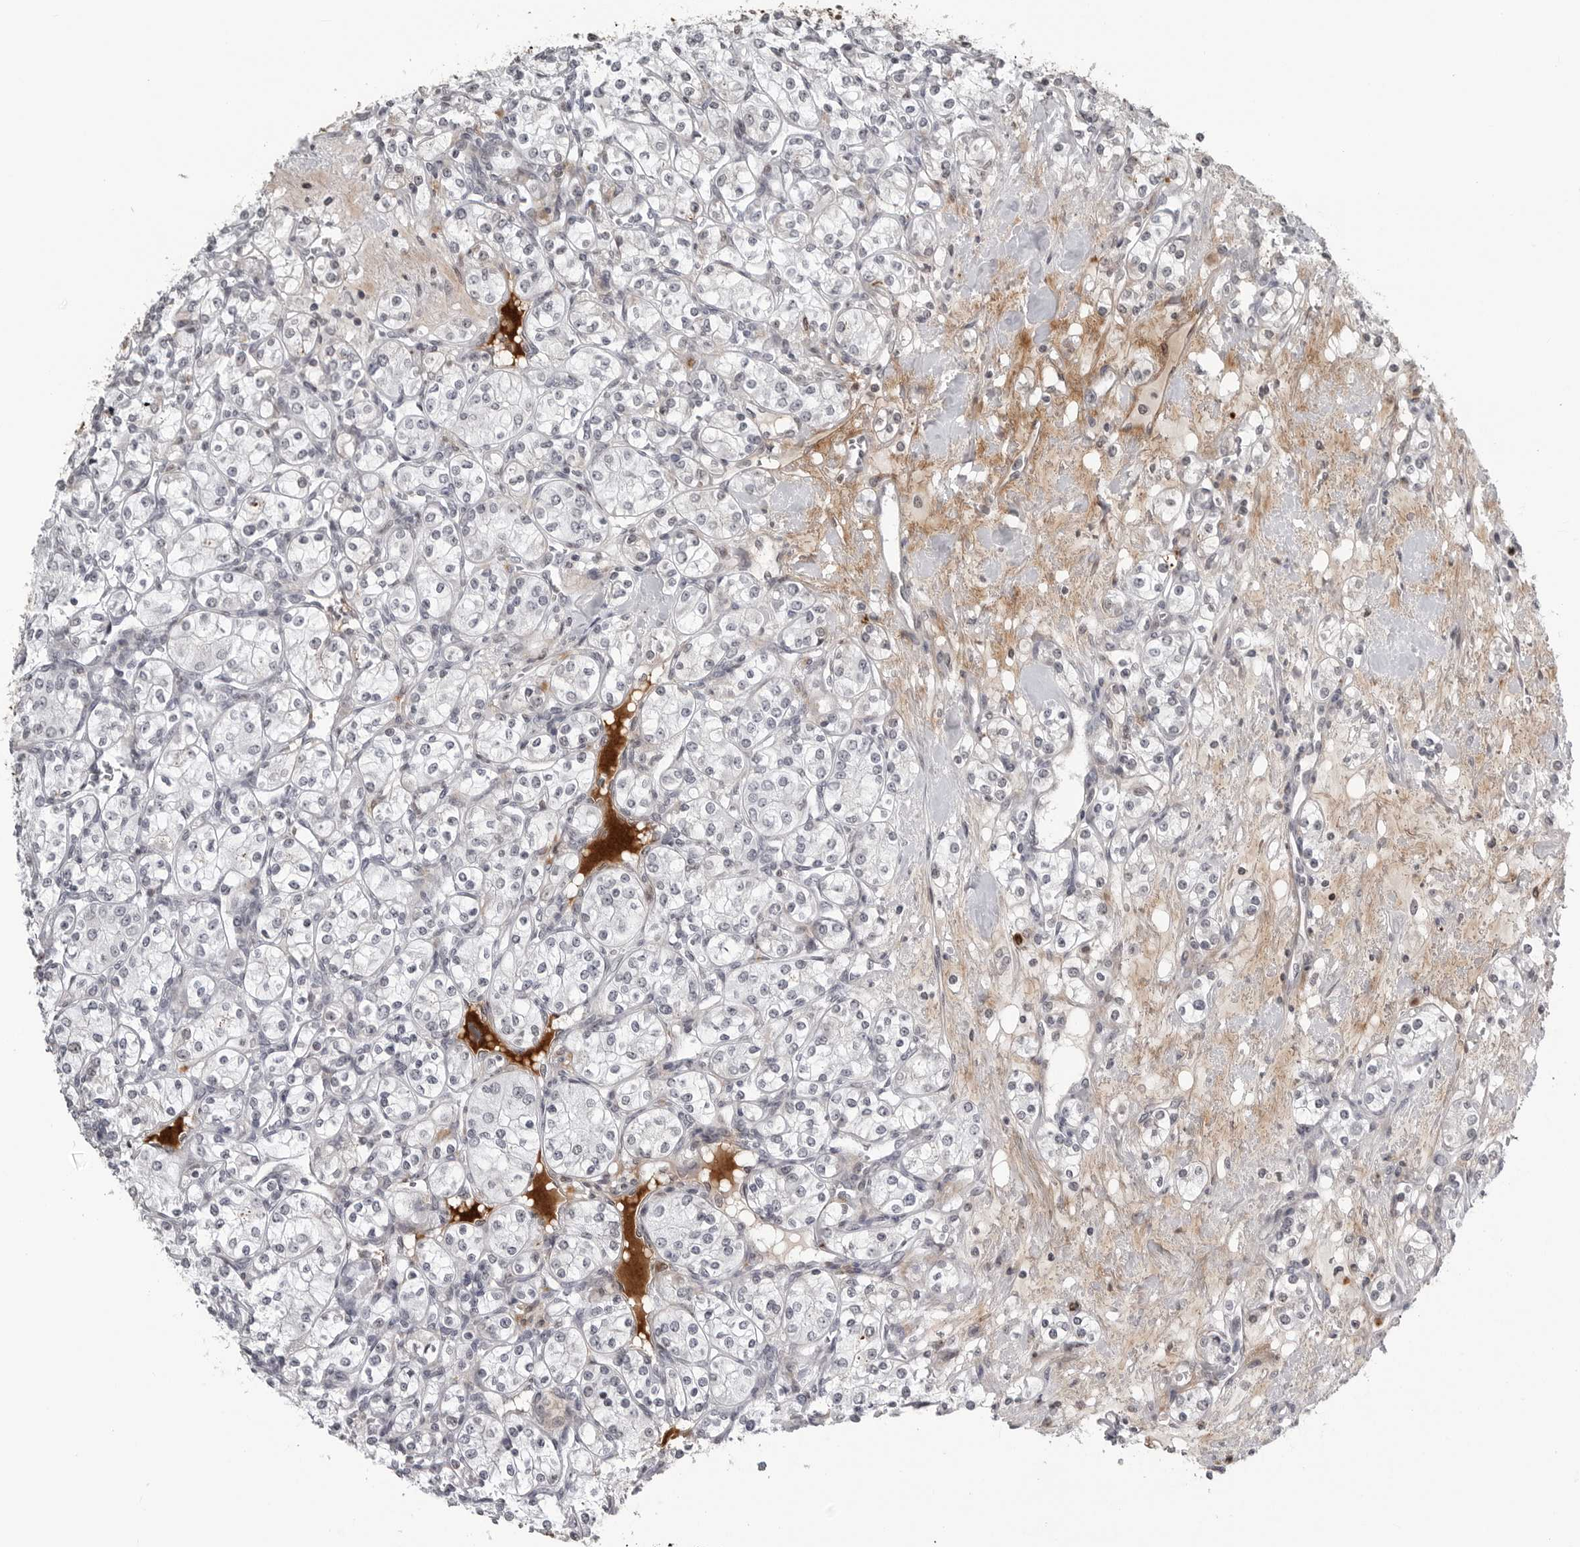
{"staining": {"intensity": "negative", "quantity": "none", "location": "none"}, "tissue": "renal cancer", "cell_type": "Tumor cells", "image_type": "cancer", "snomed": [{"axis": "morphology", "description": "Adenocarcinoma, NOS"}, {"axis": "topography", "description": "Kidney"}], "caption": "This is an IHC micrograph of human renal cancer (adenocarcinoma). There is no positivity in tumor cells.", "gene": "CXCR5", "patient": {"sex": "male", "age": 77}}